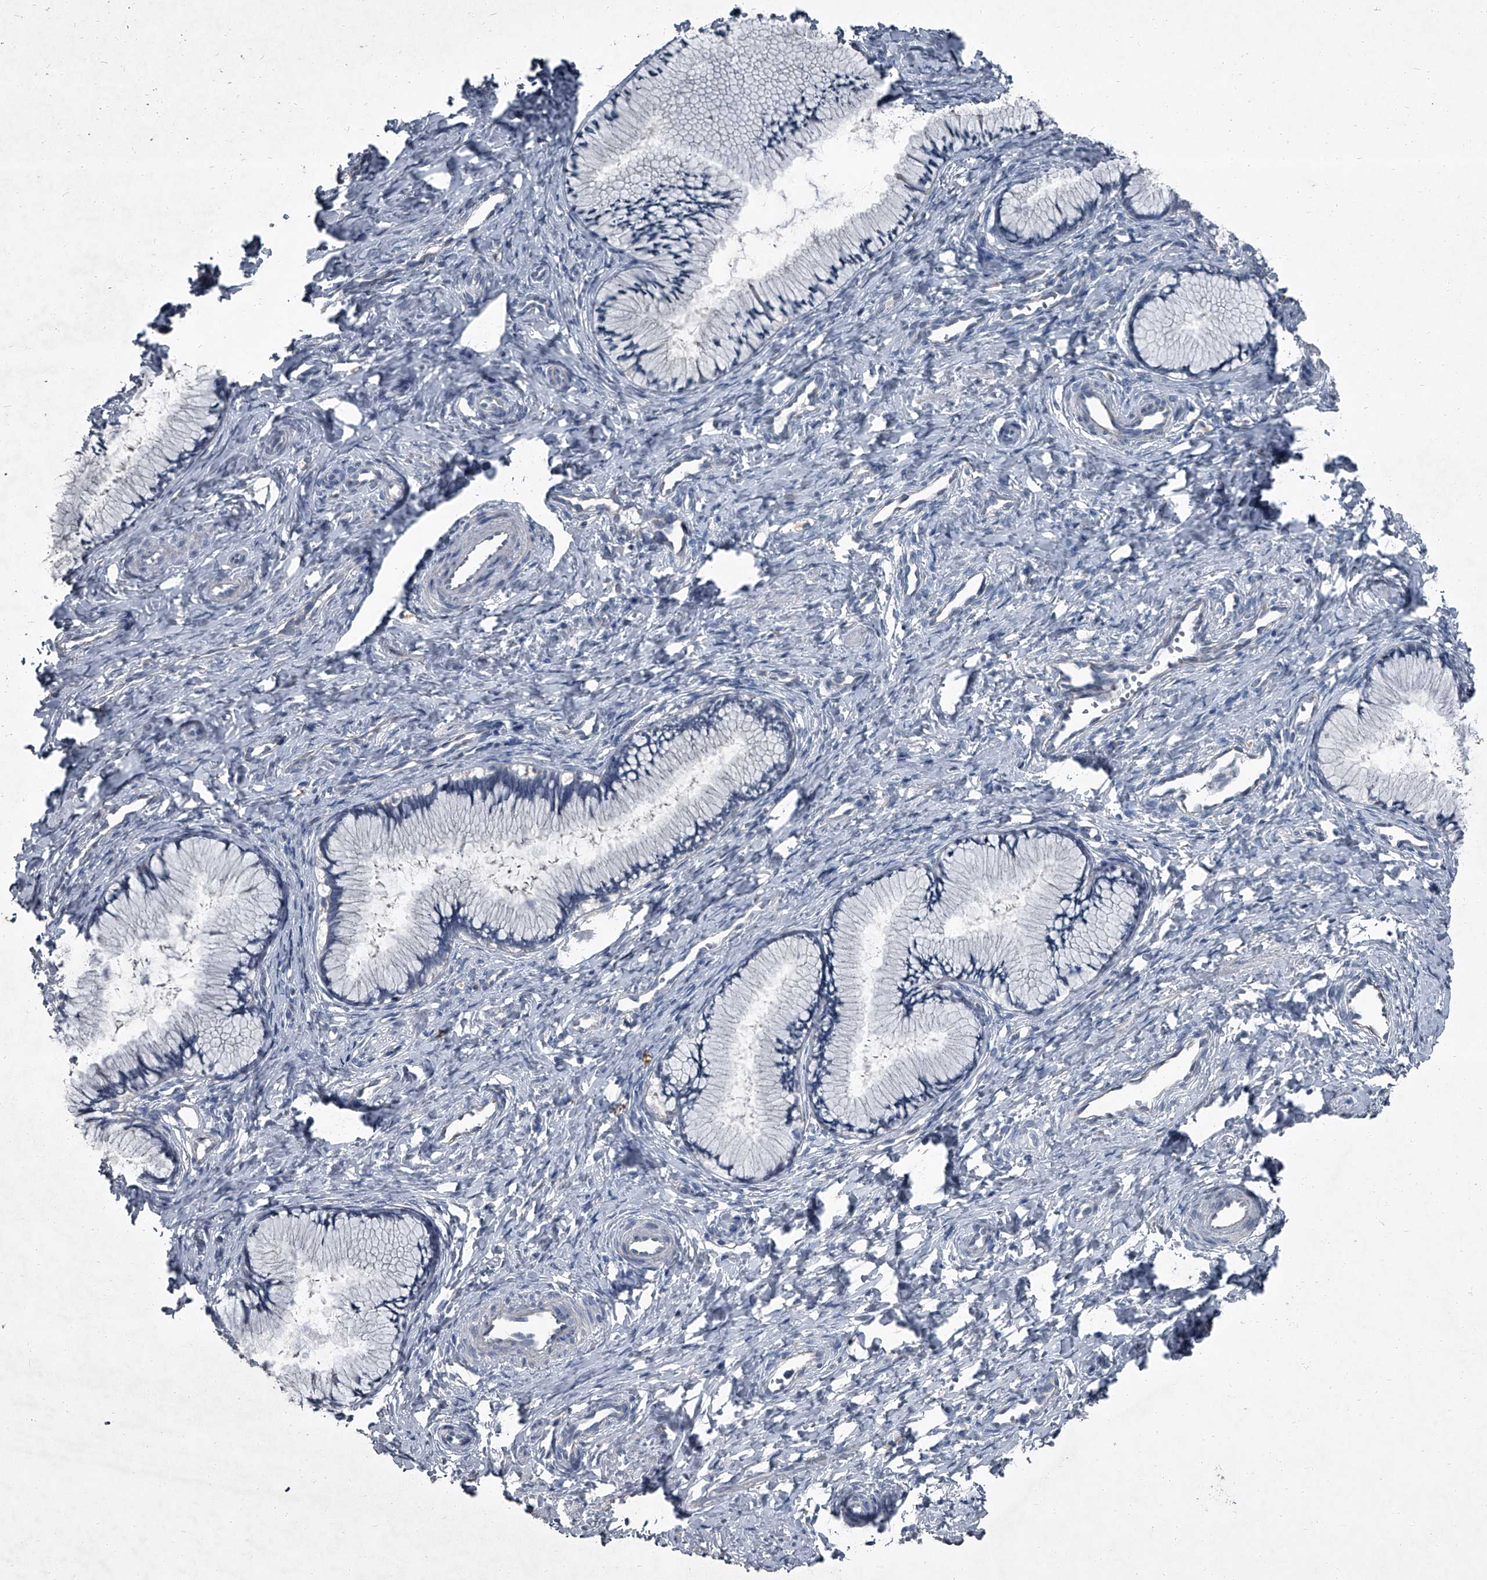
{"staining": {"intensity": "negative", "quantity": "none", "location": "none"}, "tissue": "cervix", "cell_type": "Glandular cells", "image_type": "normal", "snomed": [{"axis": "morphology", "description": "Normal tissue, NOS"}, {"axis": "topography", "description": "Cervix"}], "caption": "IHC histopathology image of unremarkable cervix: cervix stained with DAB (3,3'-diaminobenzidine) displays no significant protein staining in glandular cells. The staining was performed using DAB (3,3'-diaminobenzidine) to visualize the protein expression in brown, while the nuclei were stained in blue with hematoxylin (Magnification: 20x).", "gene": "HEPHL1", "patient": {"sex": "female", "age": 27}}